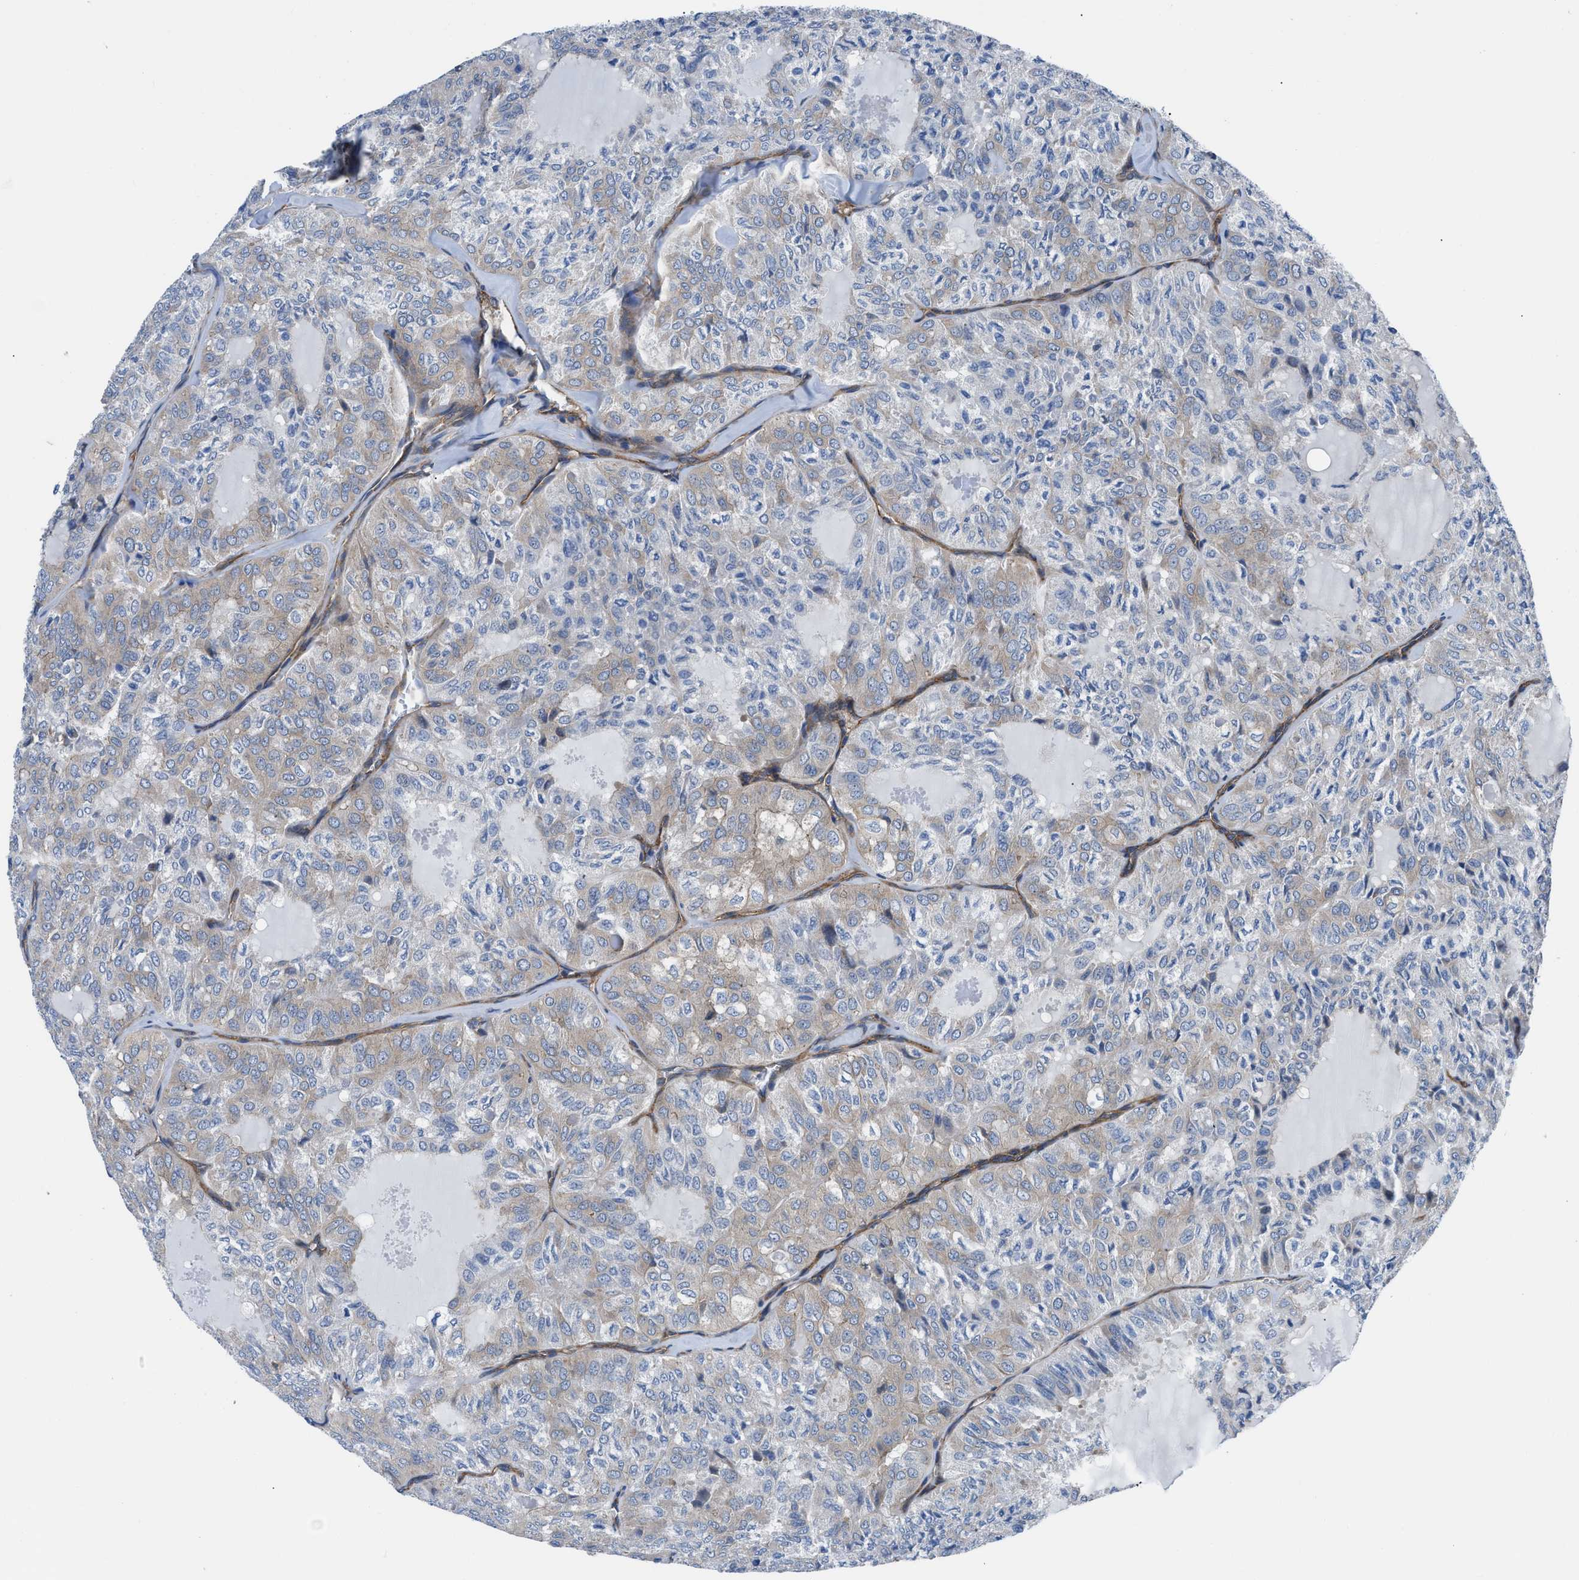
{"staining": {"intensity": "weak", "quantity": "25%-75%", "location": "cytoplasmic/membranous"}, "tissue": "thyroid cancer", "cell_type": "Tumor cells", "image_type": "cancer", "snomed": [{"axis": "morphology", "description": "Follicular adenoma carcinoma, NOS"}, {"axis": "topography", "description": "Thyroid gland"}], "caption": "Approximately 25%-75% of tumor cells in thyroid cancer demonstrate weak cytoplasmic/membranous protein expression as visualized by brown immunohistochemical staining.", "gene": "TRIP4", "patient": {"sex": "male", "age": 75}}